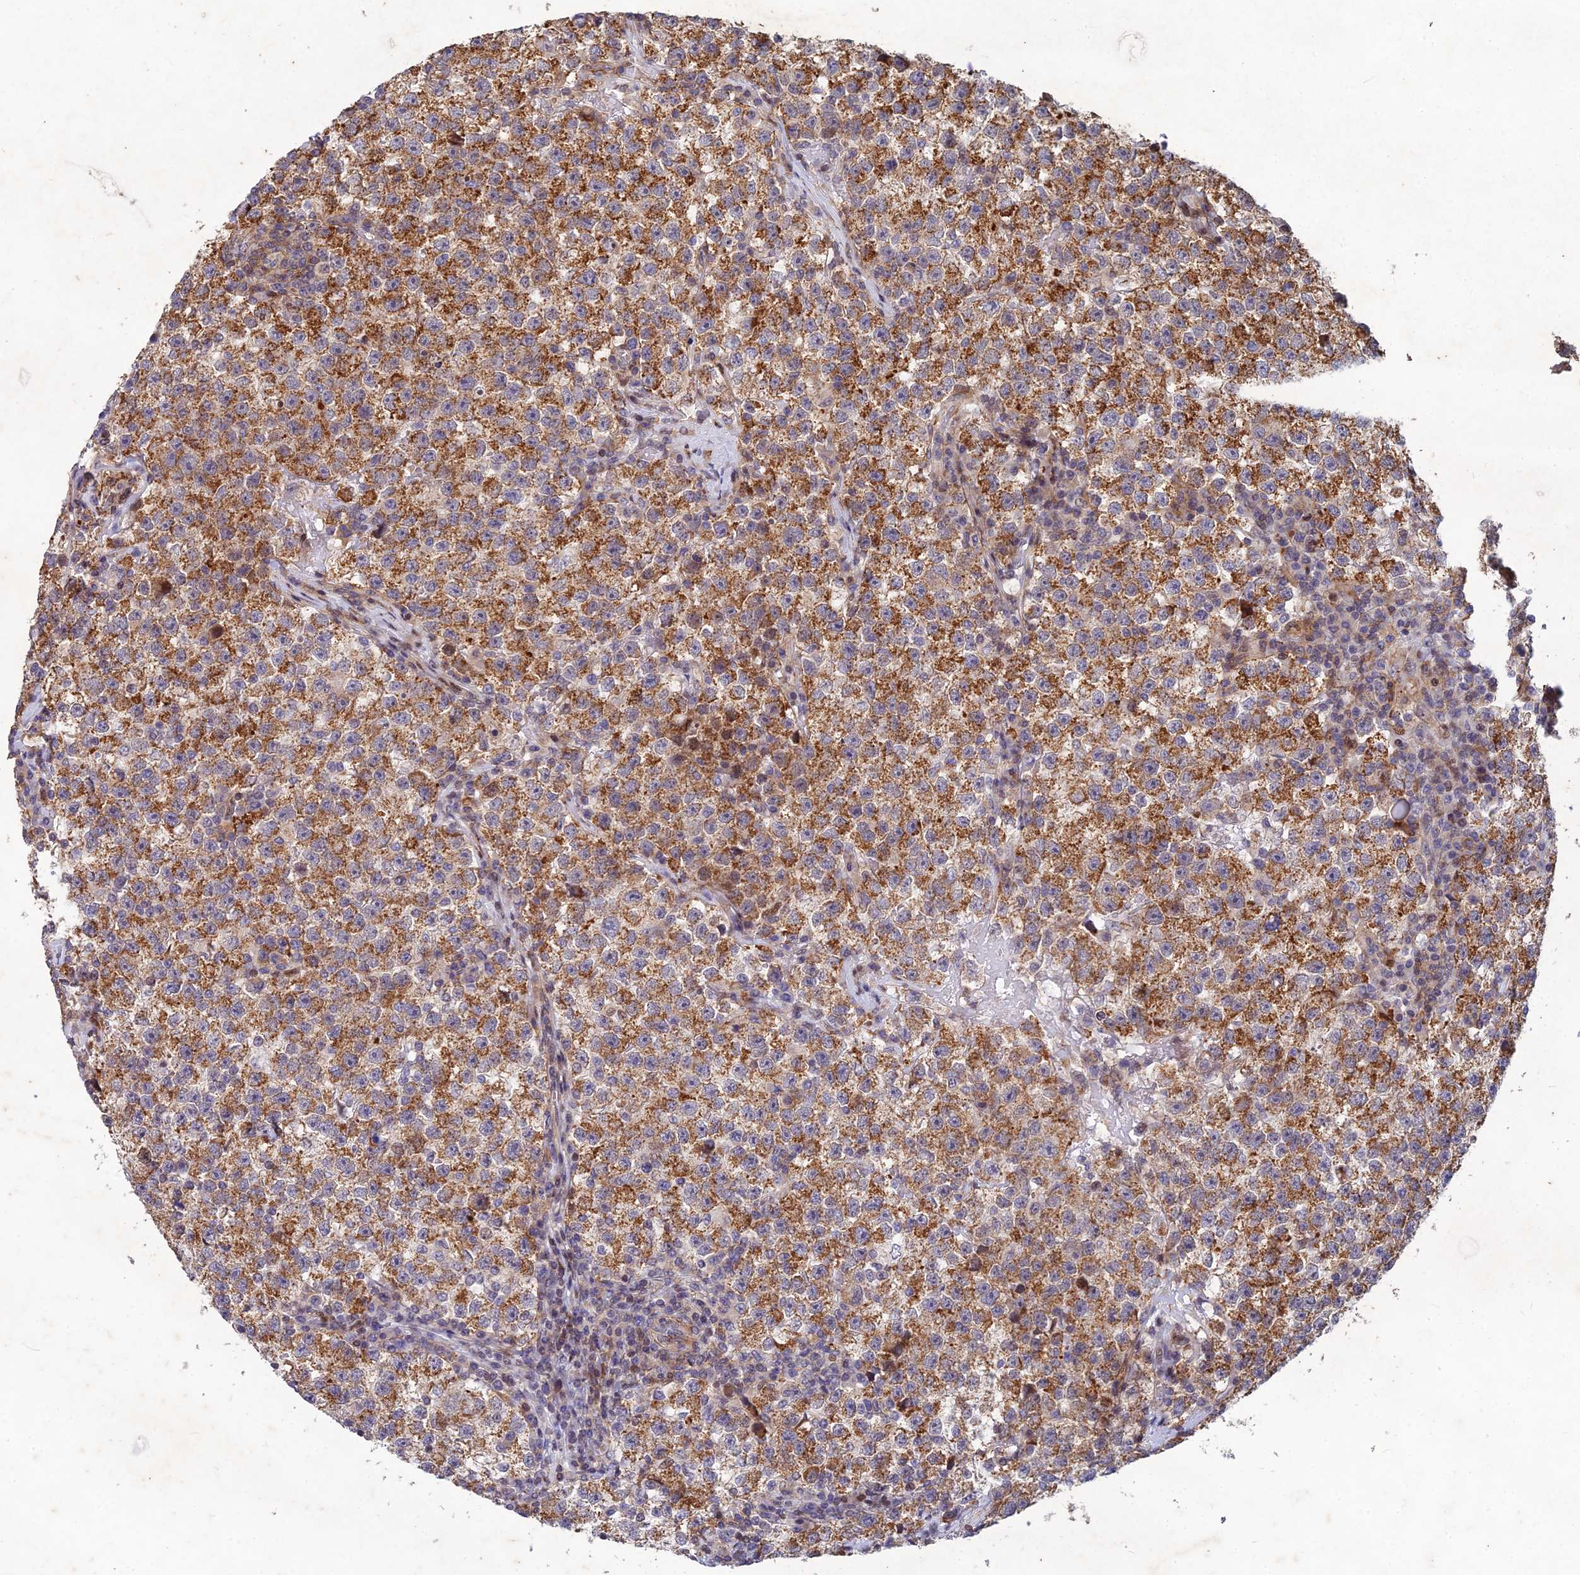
{"staining": {"intensity": "moderate", "quantity": ">75%", "location": "cytoplasmic/membranous"}, "tissue": "testis cancer", "cell_type": "Tumor cells", "image_type": "cancer", "snomed": [{"axis": "morphology", "description": "Seminoma, NOS"}, {"axis": "topography", "description": "Testis"}], "caption": "Immunohistochemical staining of testis cancer (seminoma) displays medium levels of moderate cytoplasmic/membranous protein positivity in about >75% of tumor cells. The staining is performed using DAB brown chromogen to label protein expression. The nuclei are counter-stained blue using hematoxylin.", "gene": "RELCH", "patient": {"sex": "male", "age": 22}}